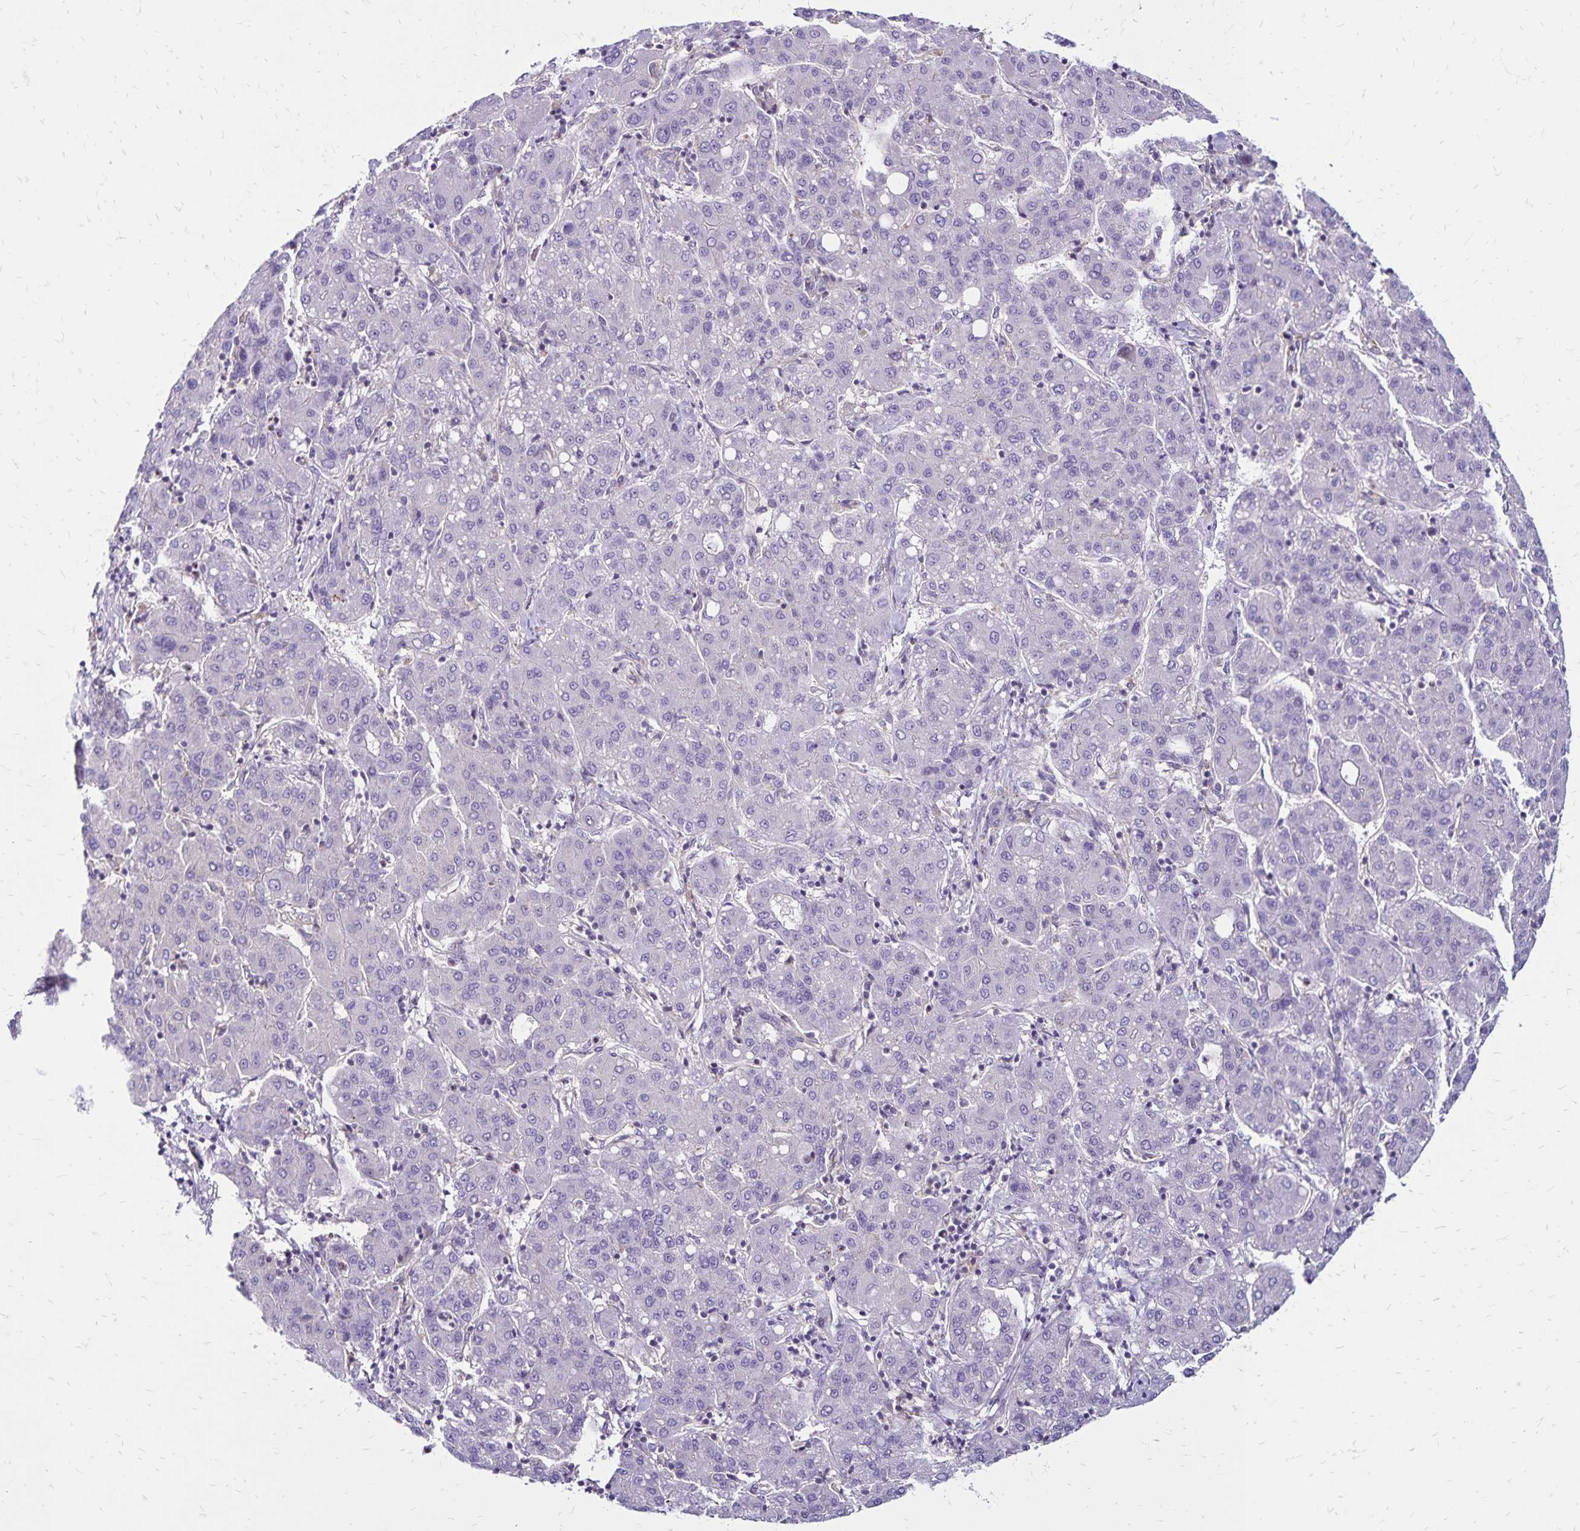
{"staining": {"intensity": "negative", "quantity": "none", "location": "none"}, "tissue": "liver cancer", "cell_type": "Tumor cells", "image_type": "cancer", "snomed": [{"axis": "morphology", "description": "Carcinoma, Hepatocellular, NOS"}, {"axis": "topography", "description": "Liver"}], "caption": "This is a micrograph of immunohistochemistry staining of liver cancer, which shows no staining in tumor cells.", "gene": "FSD1", "patient": {"sex": "male", "age": 65}}